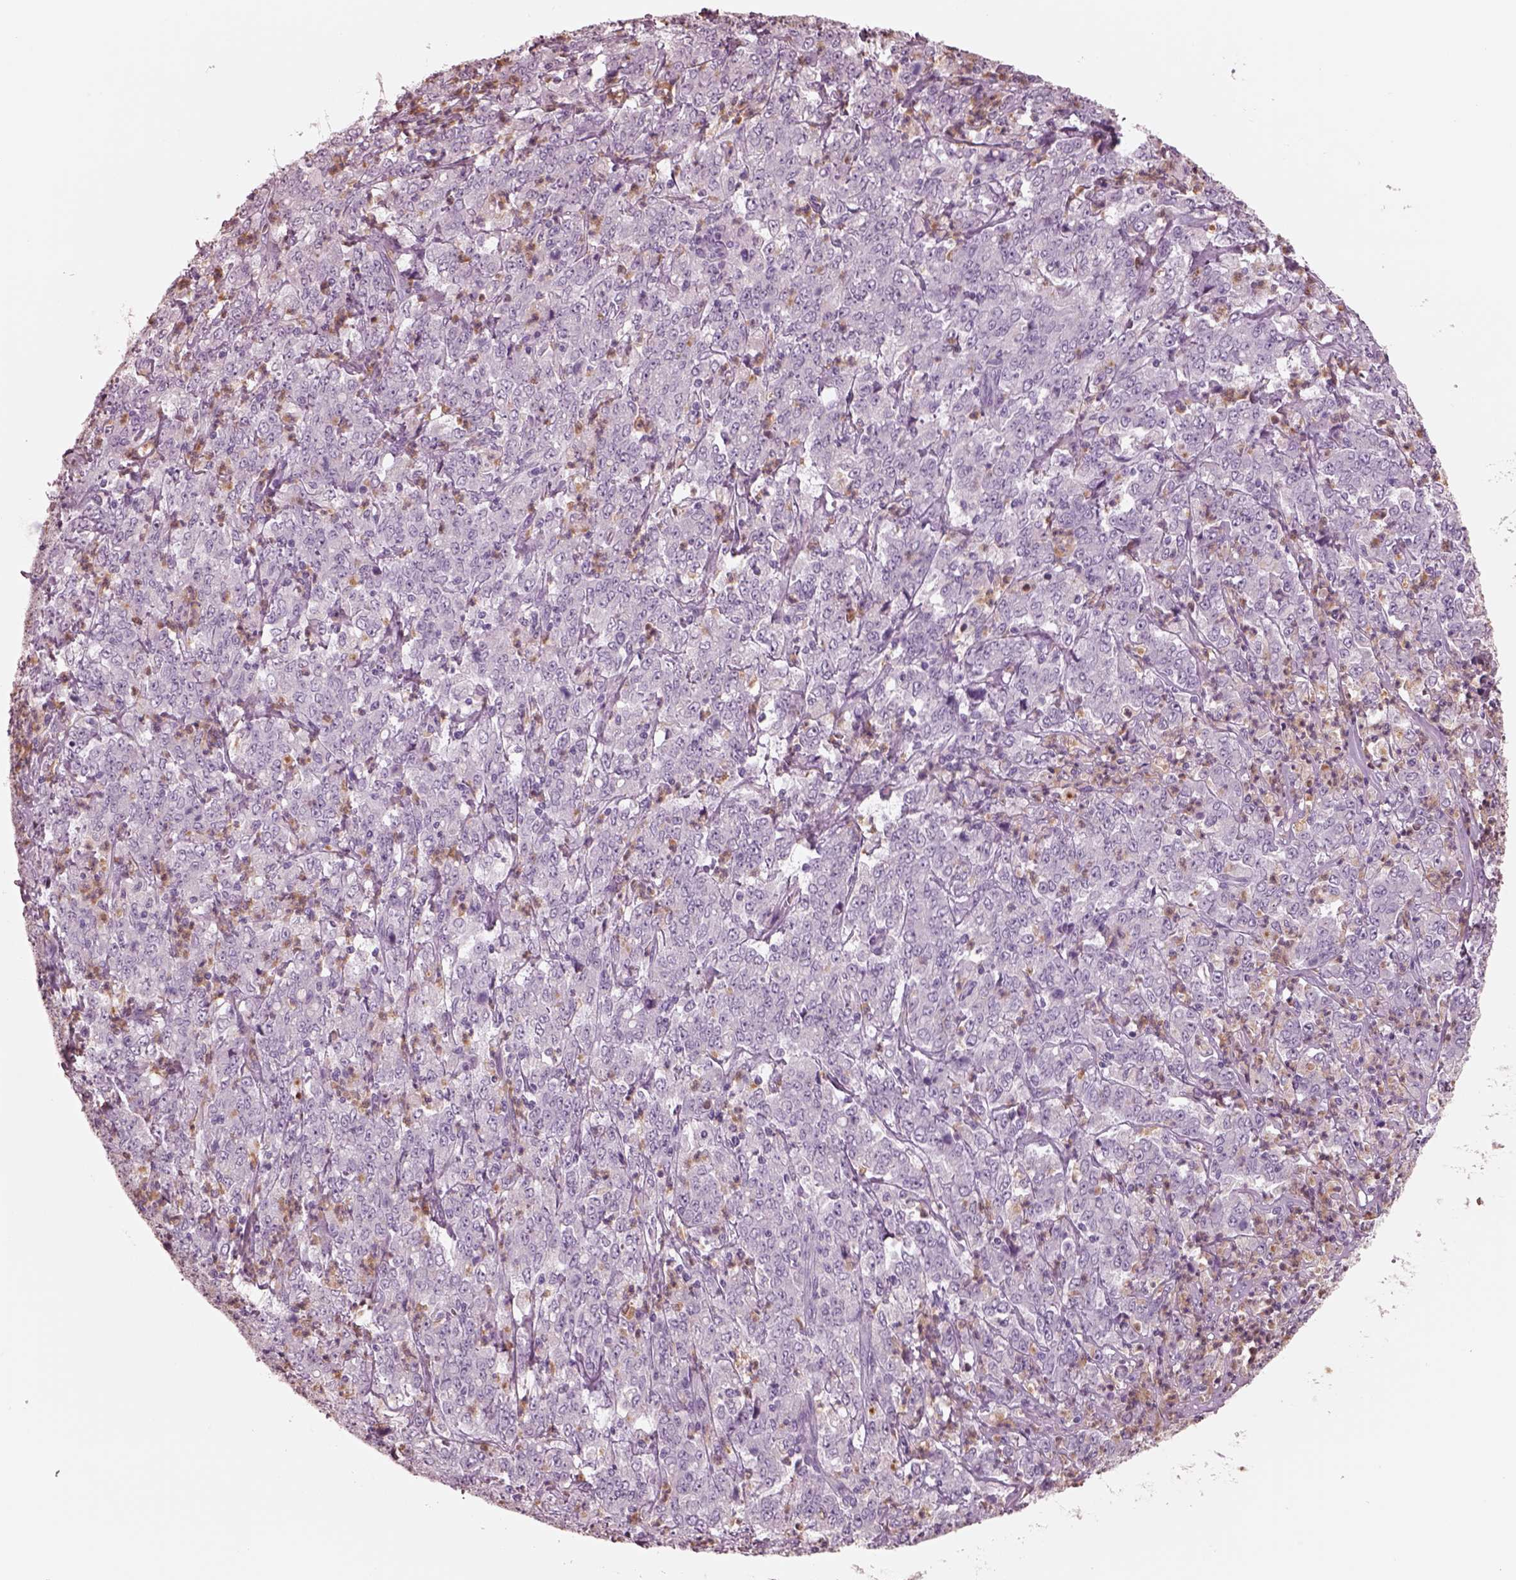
{"staining": {"intensity": "negative", "quantity": "none", "location": "none"}, "tissue": "stomach cancer", "cell_type": "Tumor cells", "image_type": "cancer", "snomed": [{"axis": "morphology", "description": "Adenocarcinoma, NOS"}, {"axis": "topography", "description": "Stomach, lower"}], "caption": "Tumor cells show no significant positivity in stomach cancer (adenocarcinoma).", "gene": "ELANE", "patient": {"sex": "female", "age": 71}}